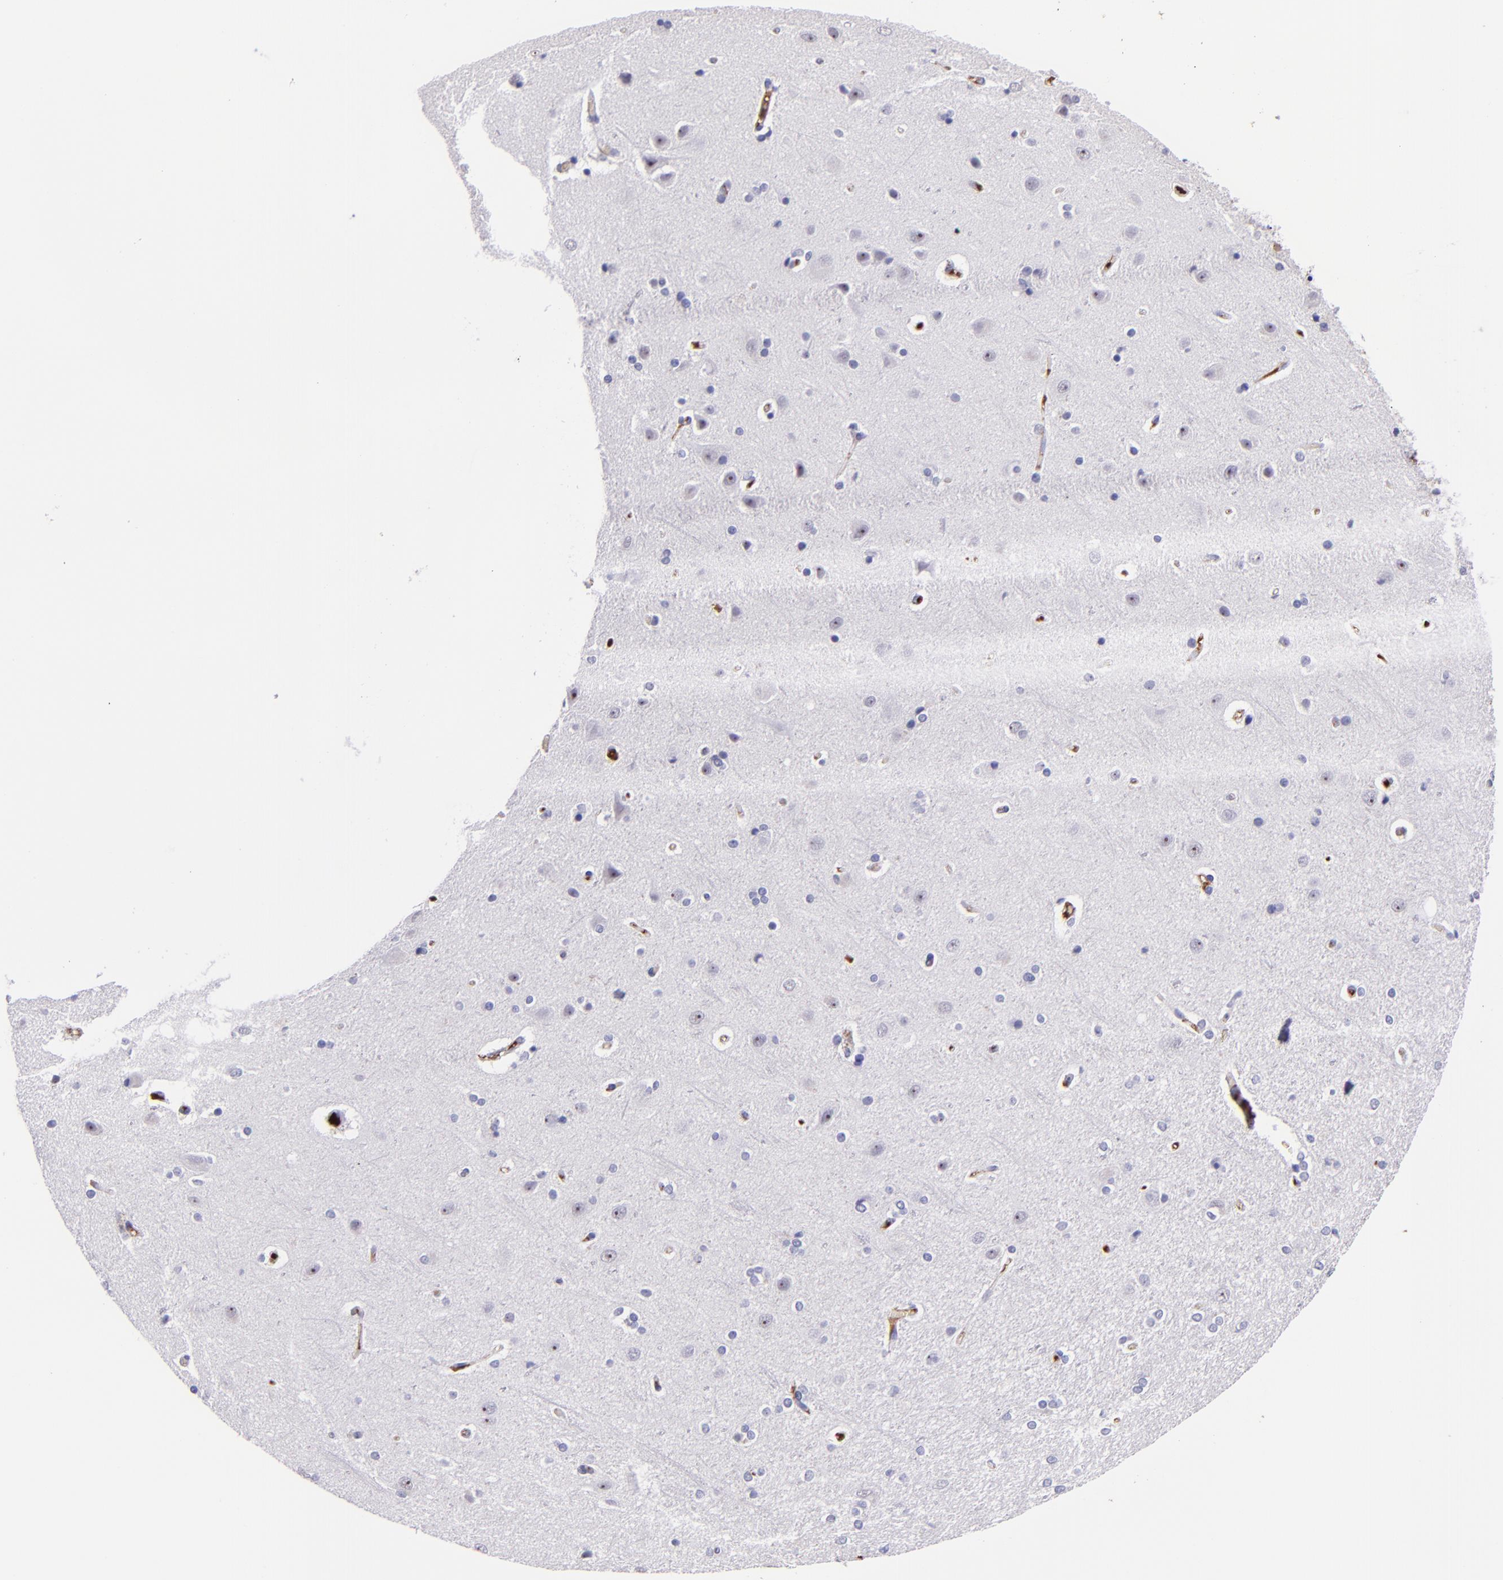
{"staining": {"intensity": "negative", "quantity": "none", "location": "none"}, "tissue": "cerebral cortex", "cell_type": "Endothelial cells", "image_type": "normal", "snomed": [{"axis": "morphology", "description": "Normal tissue, NOS"}, {"axis": "topography", "description": "Cerebral cortex"}], "caption": "This is an IHC photomicrograph of unremarkable cerebral cortex. There is no expression in endothelial cells.", "gene": "KNG1", "patient": {"sex": "female", "age": 54}}